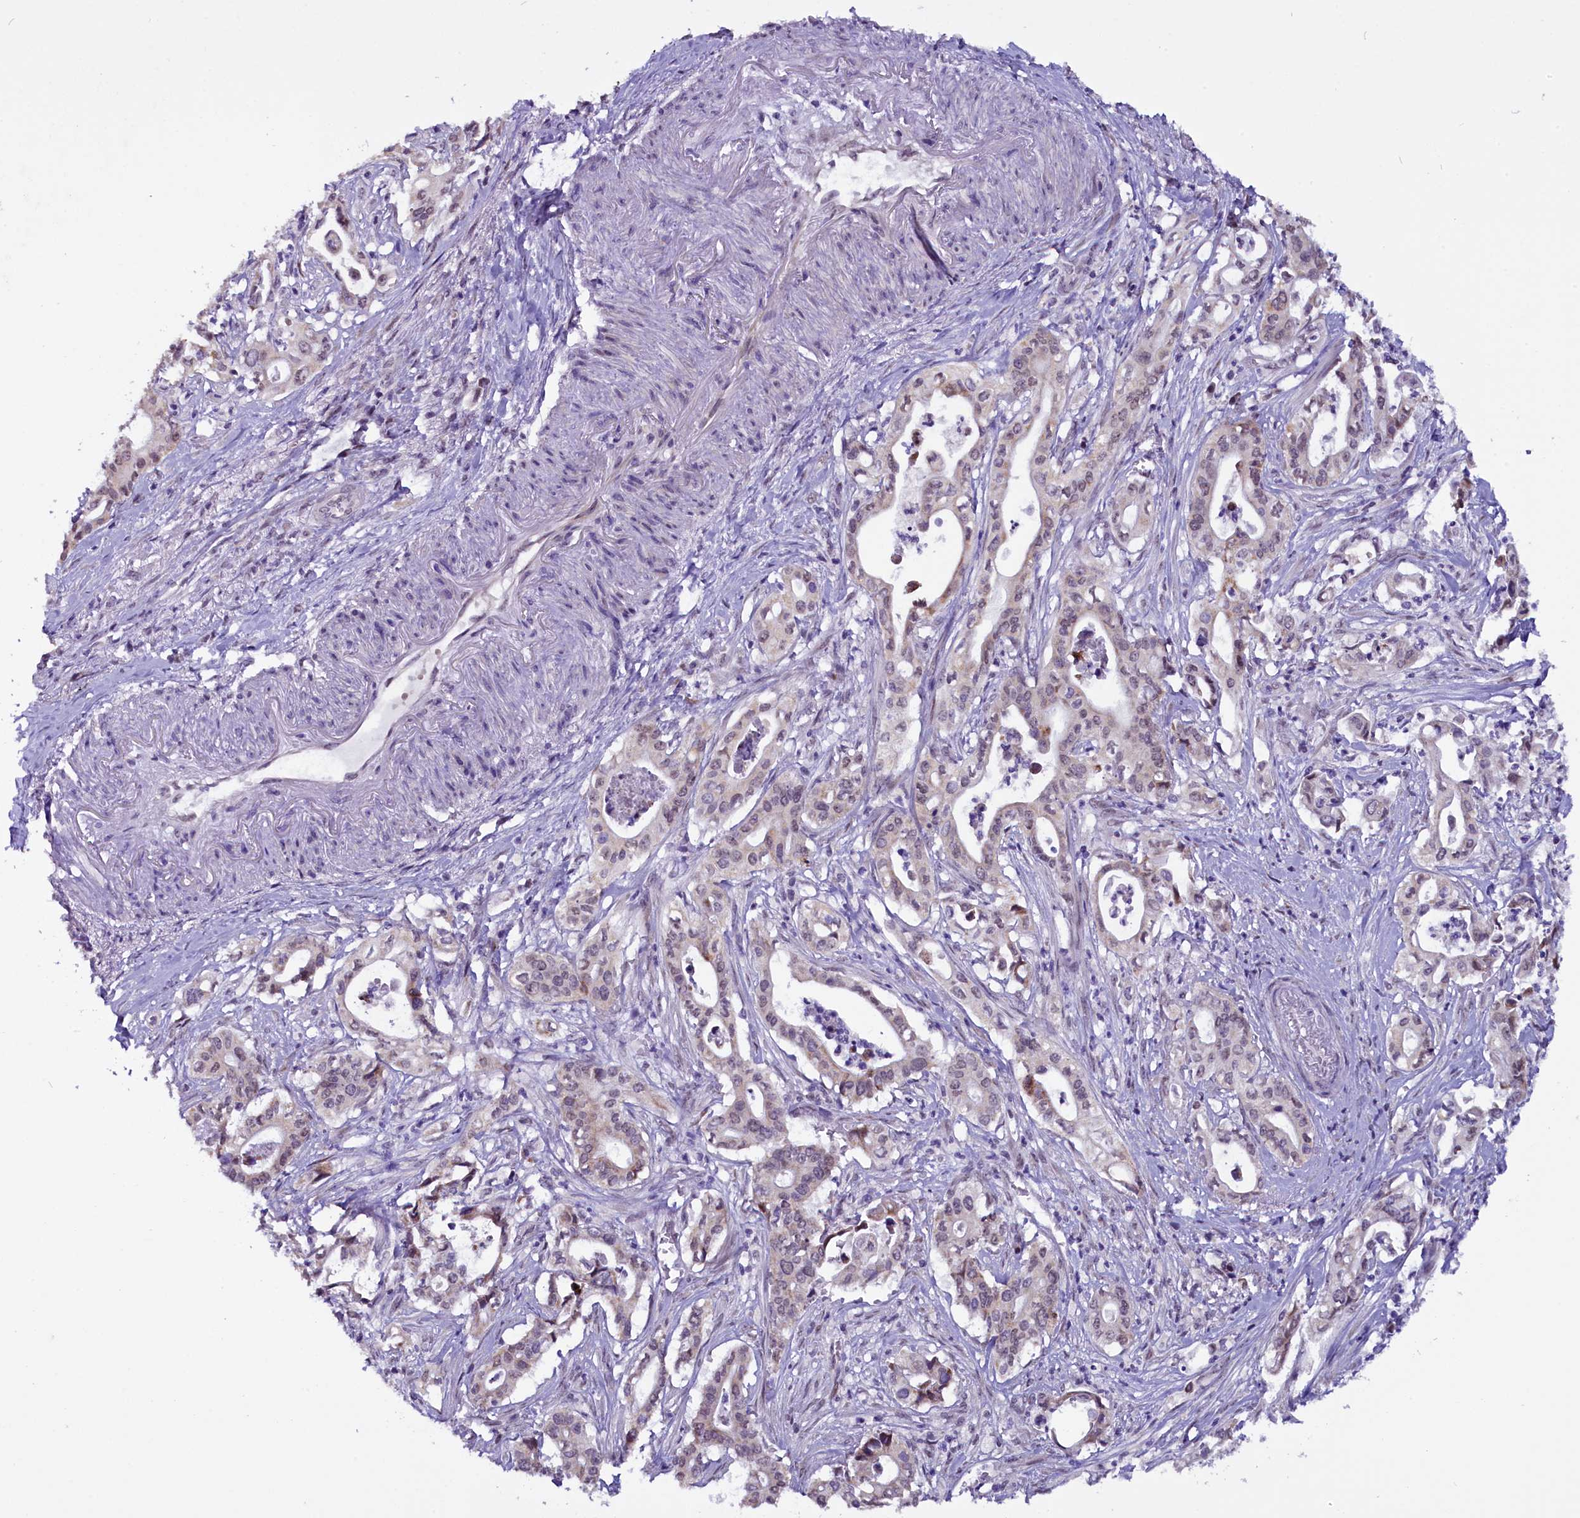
{"staining": {"intensity": "weak", "quantity": "25%-75%", "location": "nuclear"}, "tissue": "pancreatic cancer", "cell_type": "Tumor cells", "image_type": "cancer", "snomed": [{"axis": "morphology", "description": "Adenocarcinoma, NOS"}, {"axis": "topography", "description": "Pancreas"}], "caption": "DAB (3,3'-diaminobenzidine) immunohistochemical staining of pancreatic cancer (adenocarcinoma) exhibits weak nuclear protein expression in approximately 25%-75% of tumor cells. The staining is performed using DAB brown chromogen to label protein expression. The nuclei are counter-stained blue using hematoxylin.", "gene": "RPUSD2", "patient": {"sex": "female", "age": 77}}